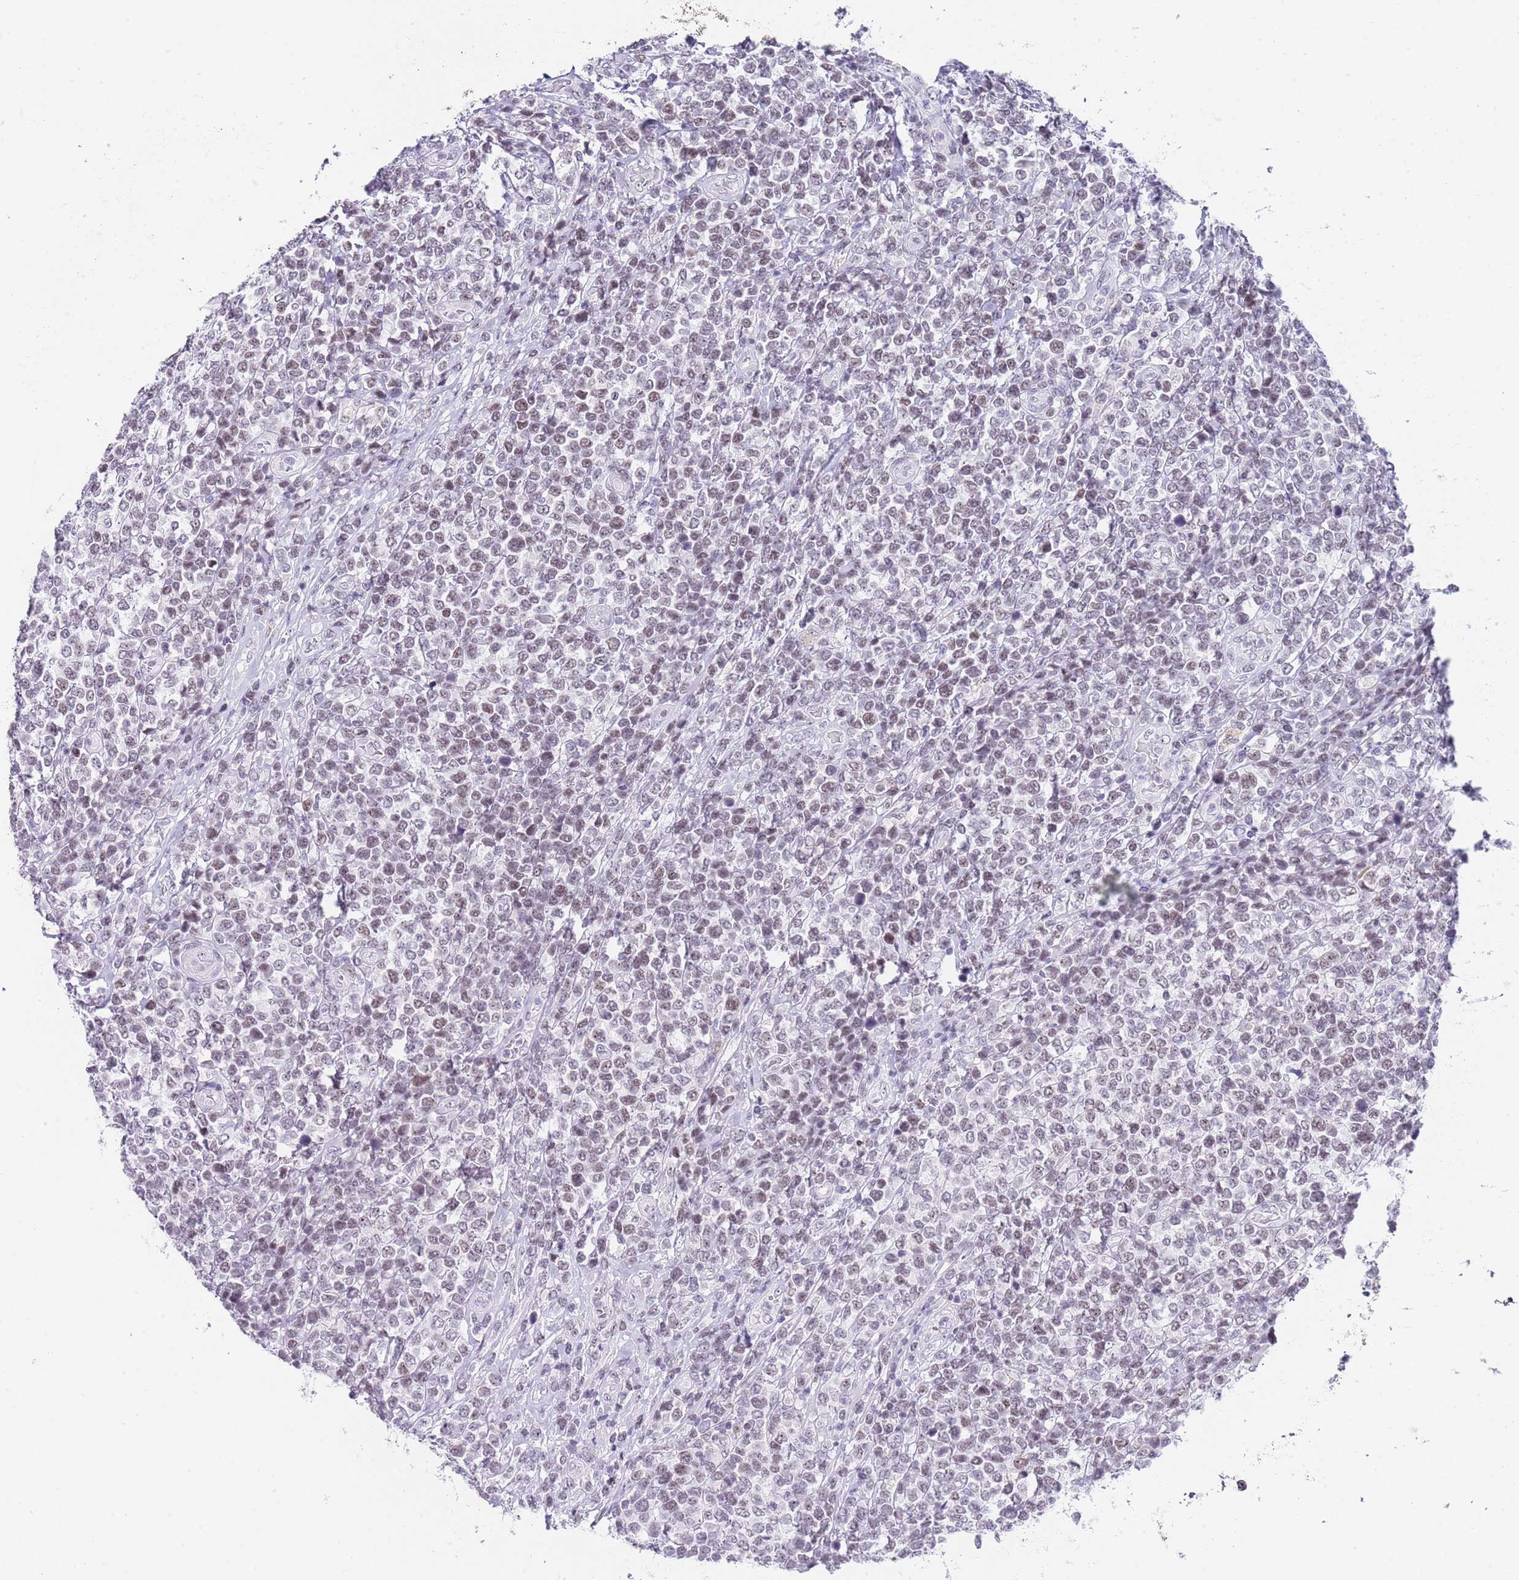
{"staining": {"intensity": "weak", "quantity": "25%-75%", "location": "nuclear"}, "tissue": "lymphoma", "cell_type": "Tumor cells", "image_type": "cancer", "snomed": [{"axis": "morphology", "description": "Malignant lymphoma, non-Hodgkin's type, High grade"}, {"axis": "topography", "description": "Soft tissue"}], "caption": "Lymphoma stained with DAB immunohistochemistry (IHC) reveals low levels of weak nuclear positivity in about 25%-75% of tumor cells. The protein is stained brown, and the nuclei are stained in blue (DAB (3,3'-diaminobenzidine) IHC with brightfield microscopy, high magnification).", "gene": "NOP56", "patient": {"sex": "female", "age": 56}}